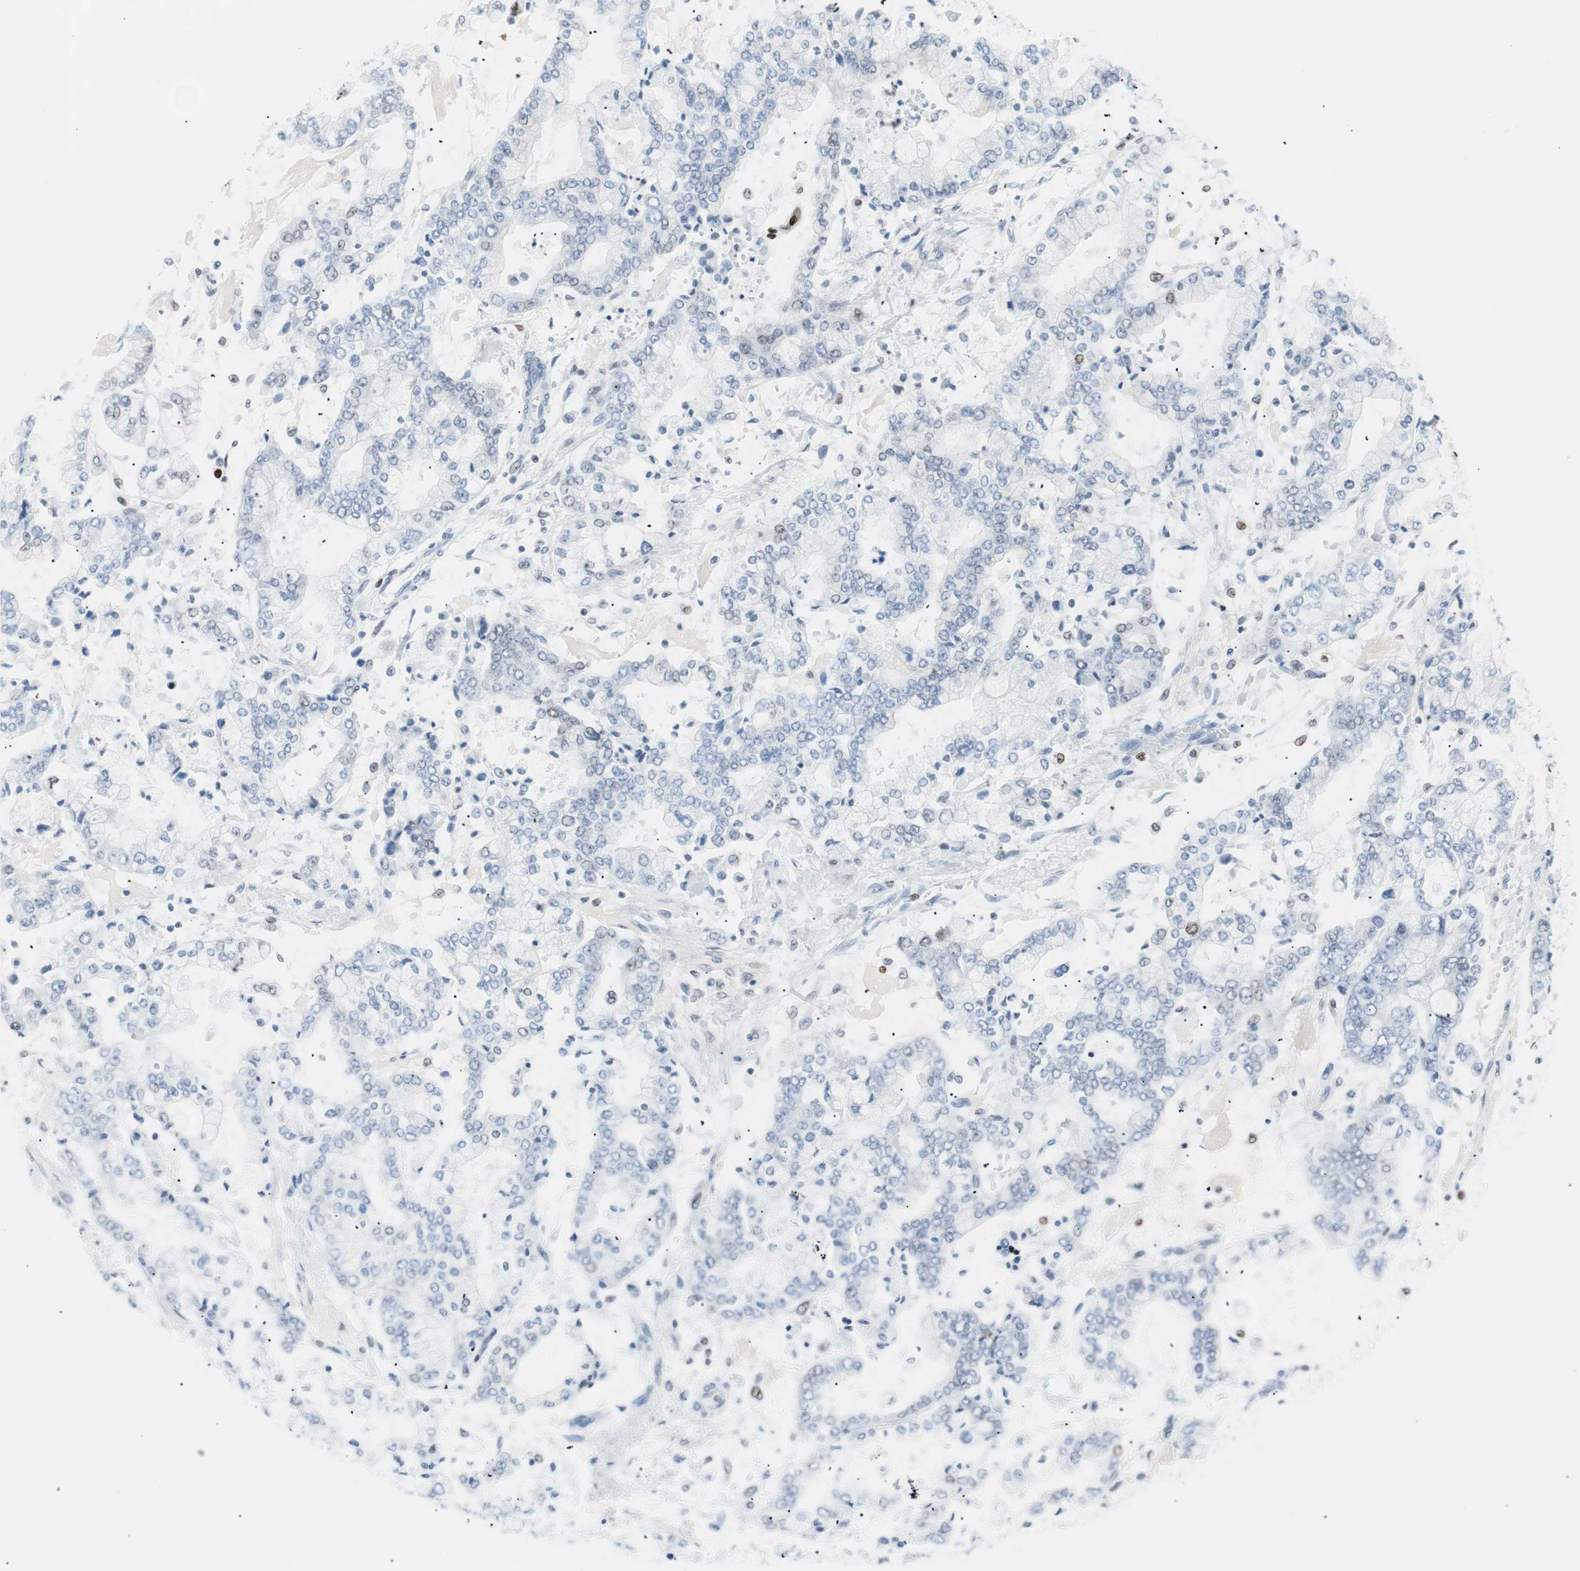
{"staining": {"intensity": "negative", "quantity": "none", "location": "none"}, "tissue": "stomach cancer", "cell_type": "Tumor cells", "image_type": "cancer", "snomed": [{"axis": "morphology", "description": "Adenocarcinoma, NOS"}, {"axis": "topography", "description": "Stomach"}], "caption": "Tumor cells show no significant staining in stomach adenocarcinoma.", "gene": "CEBPB", "patient": {"sex": "male", "age": 76}}